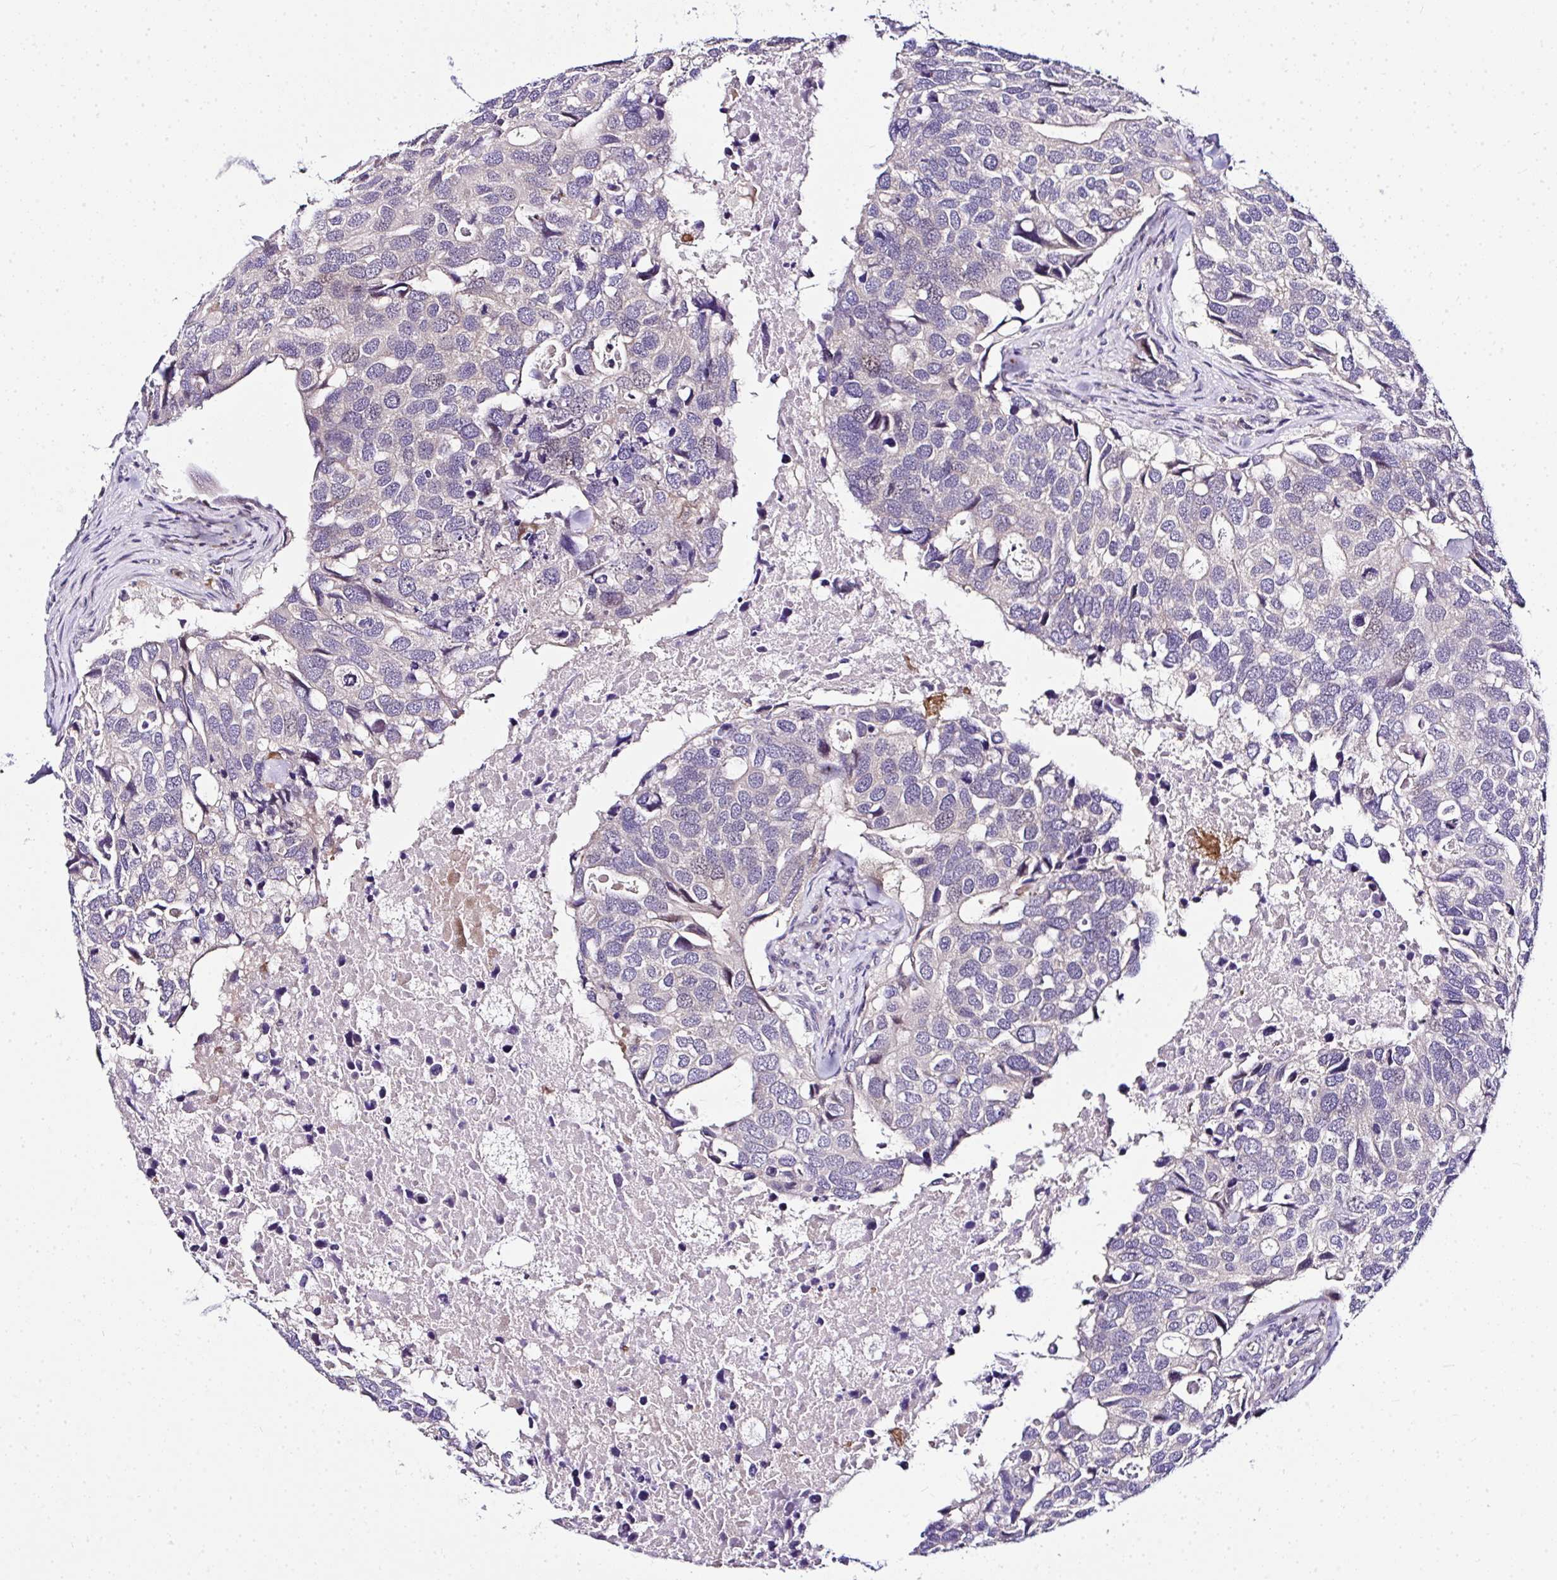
{"staining": {"intensity": "negative", "quantity": "none", "location": "none"}, "tissue": "breast cancer", "cell_type": "Tumor cells", "image_type": "cancer", "snomed": [{"axis": "morphology", "description": "Duct carcinoma"}, {"axis": "topography", "description": "Breast"}], "caption": "There is no significant expression in tumor cells of infiltrating ductal carcinoma (breast).", "gene": "DEPDC5", "patient": {"sex": "female", "age": 83}}